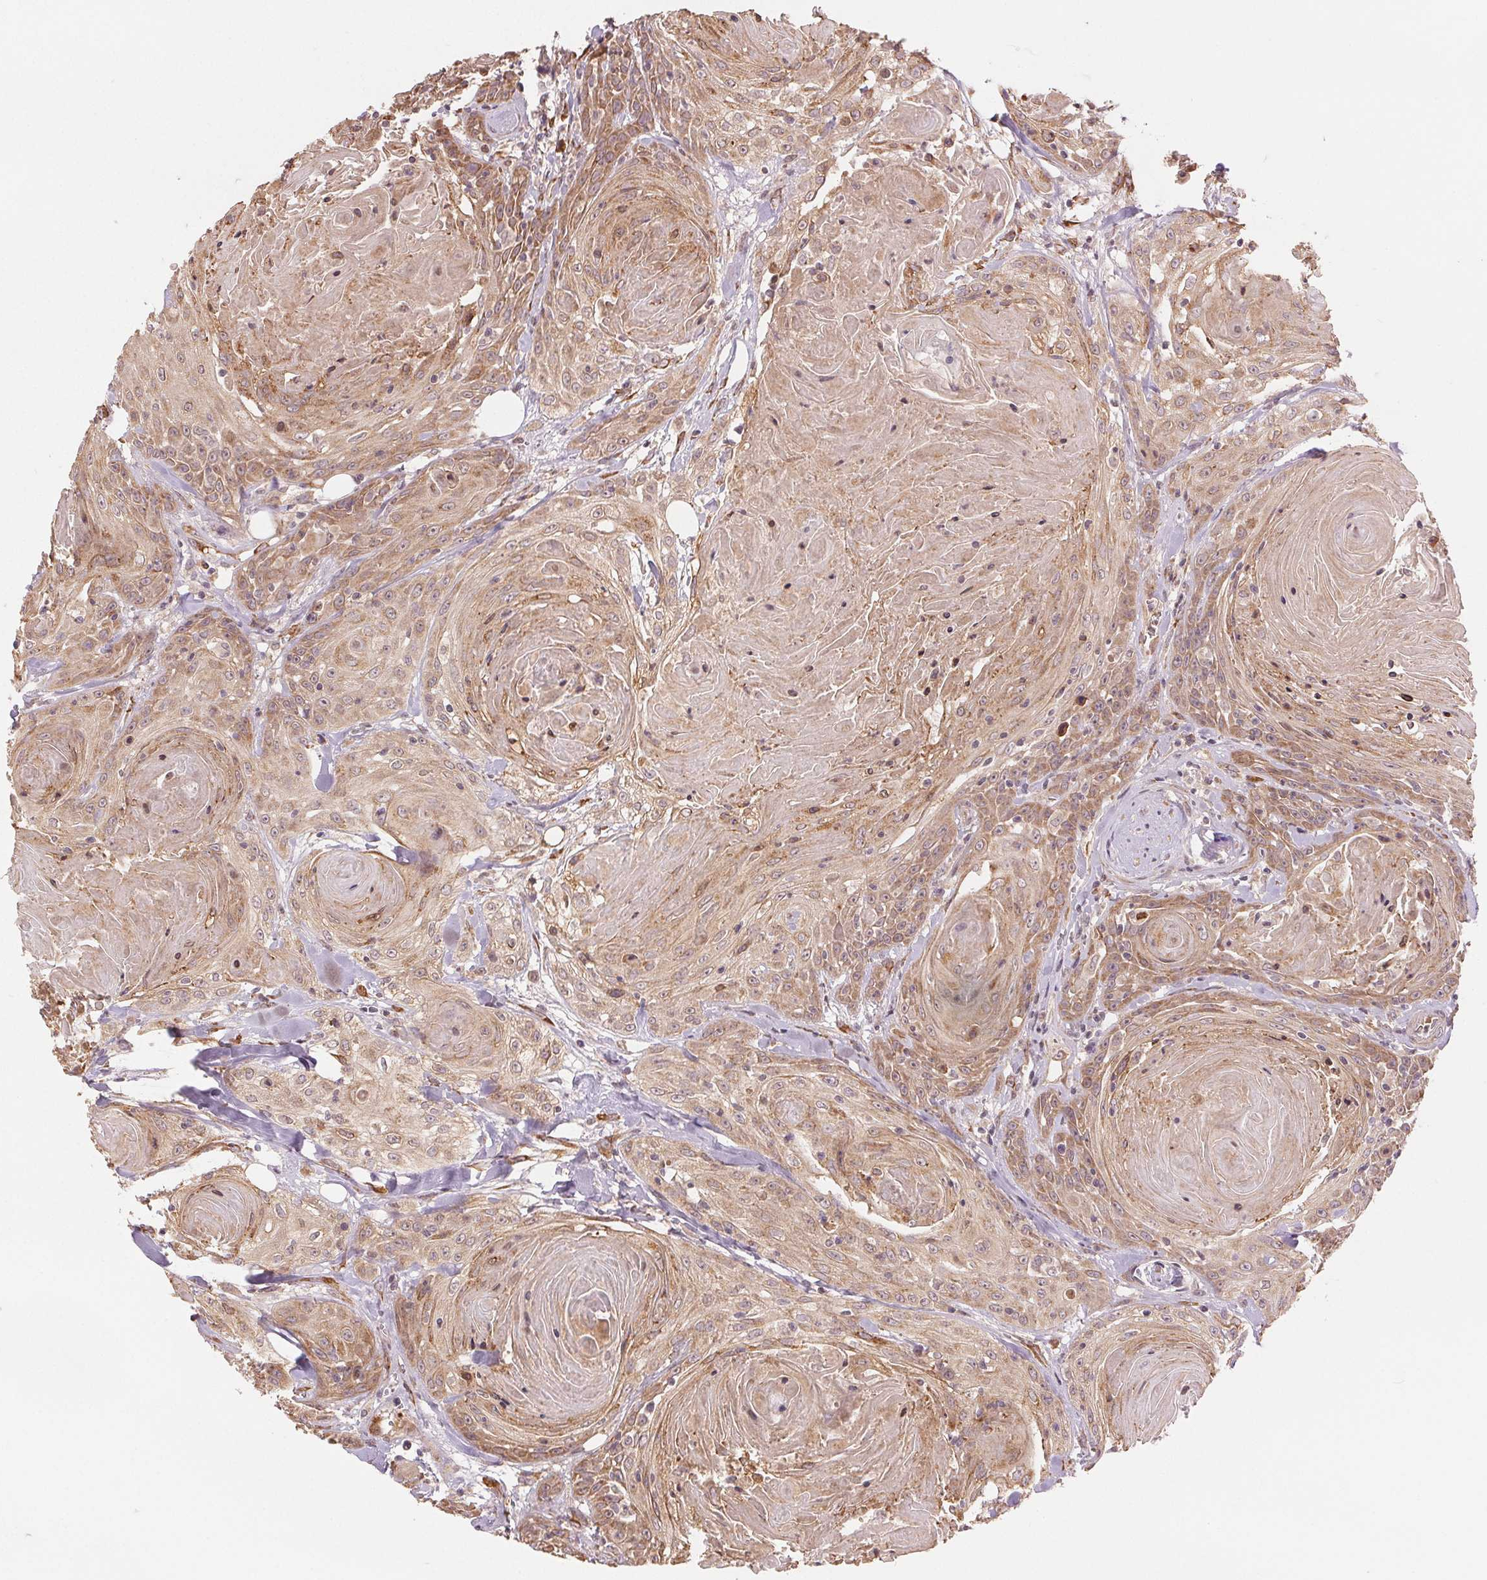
{"staining": {"intensity": "moderate", "quantity": ">75%", "location": "cytoplasmic/membranous"}, "tissue": "head and neck cancer", "cell_type": "Tumor cells", "image_type": "cancer", "snomed": [{"axis": "morphology", "description": "Squamous cell carcinoma, NOS"}, {"axis": "topography", "description": "Head-Neck"}], "caption": "Moderate cytoplasmic/membranous protein expression is seen in about >75% of tumor cells in squamous cell carcinoma (head and neck). The protein is stained brown, and the nuclei are stained in blue (DAB (3,3'-diaminobenzidine) IHC with brightfield microscopy, high magnification).", "gene": "SLC20A1", "patient": {"sex": "female", "age": 84}}